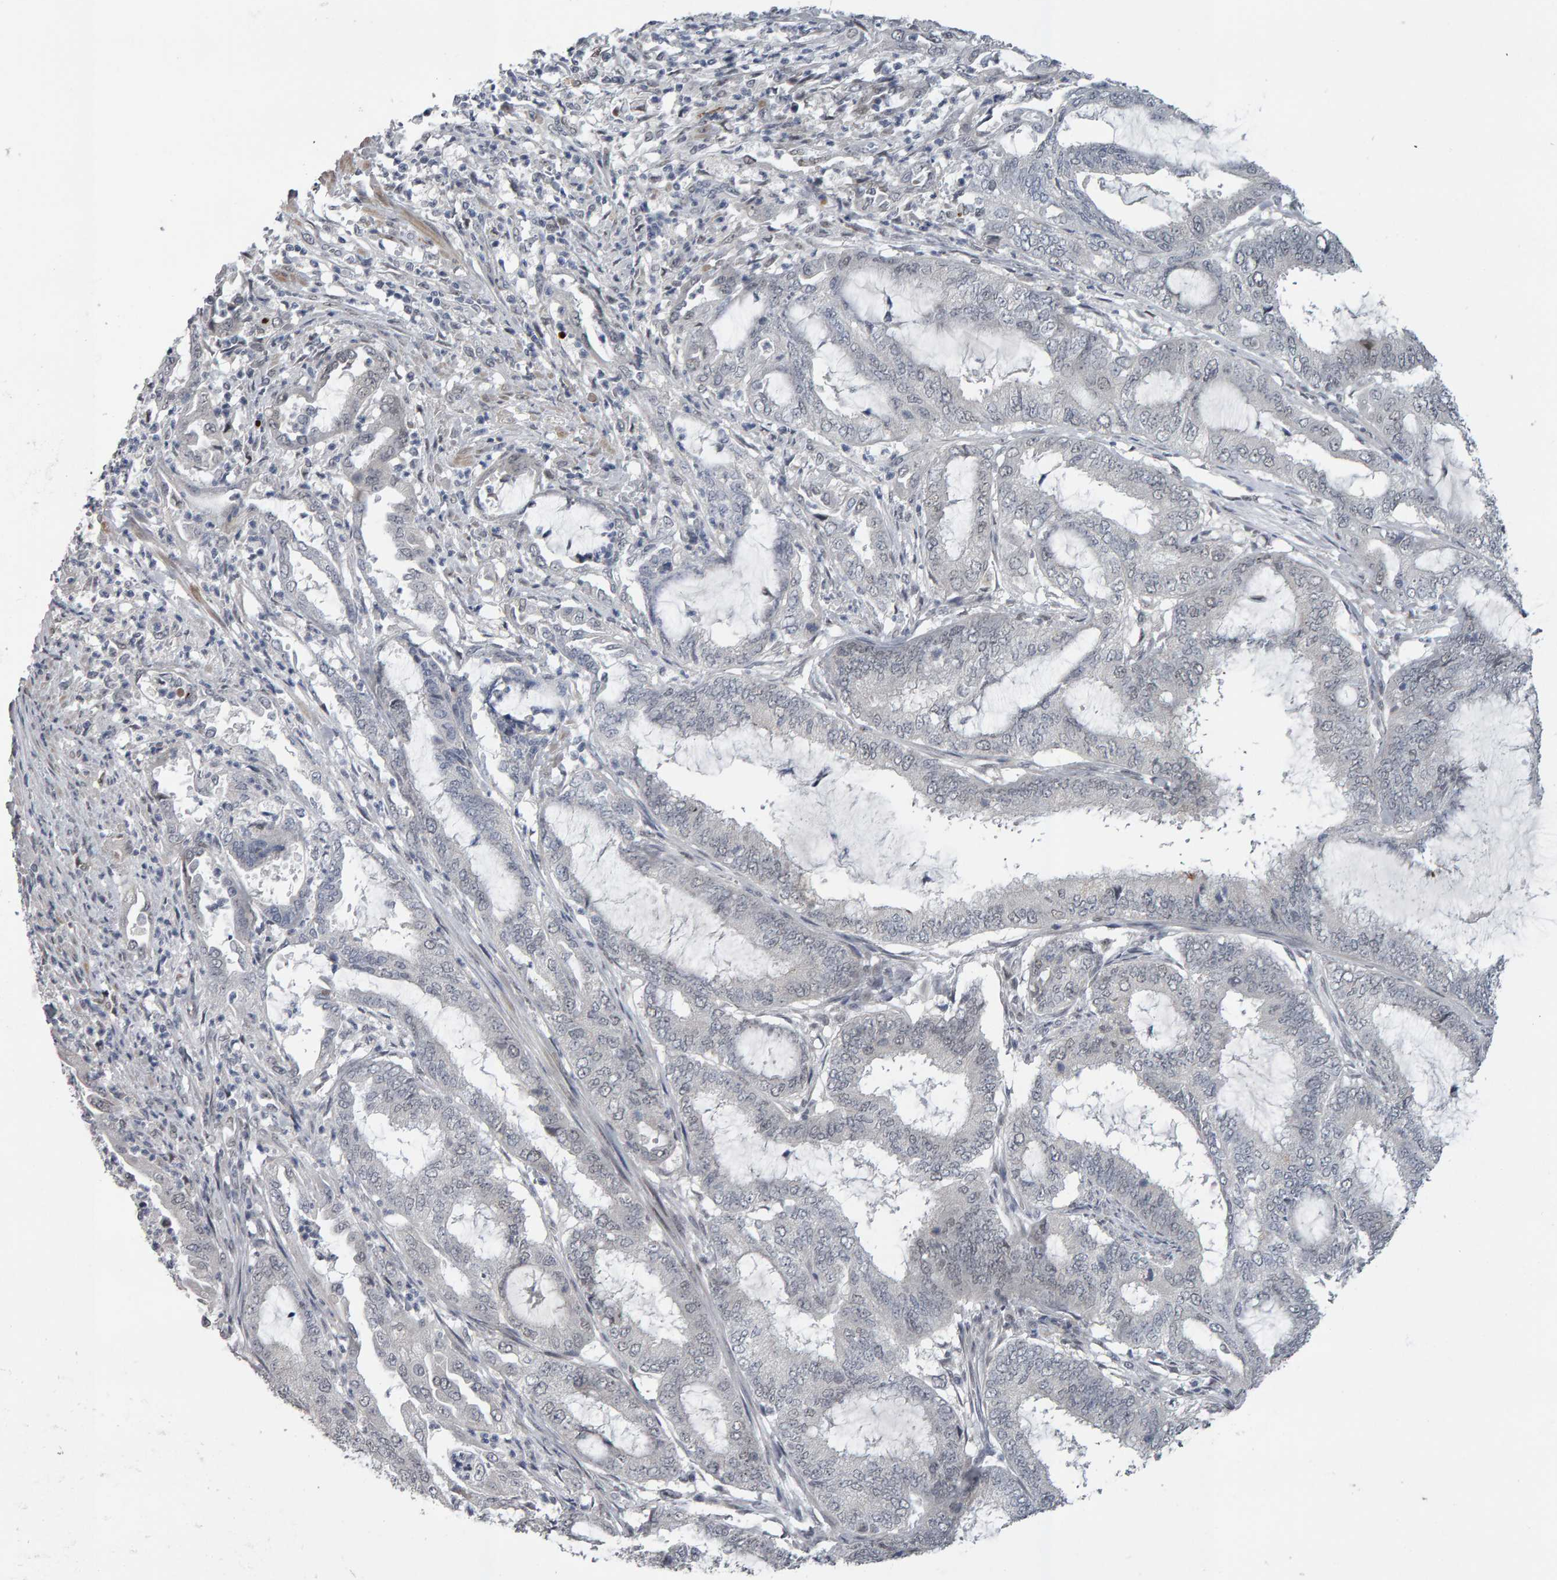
{"staining": {"intensity": "negative", "quantity": "none", "location": "none"}, "tissue": "endometrial cancer", "cell_type": "Tumor cells", "image_type": "cancer", "snomed": [{"axis": "morphology", "description": "Adenocarcinoma, NOS"}, {"axis": "topography", "description": "Endometrium"}], "caption": "Tumor cells show no significant protein expression in endometrial cancer (adenocarcinoma).", "gene": "IPO8", "patient": {"sex": "female", "age": 51}}